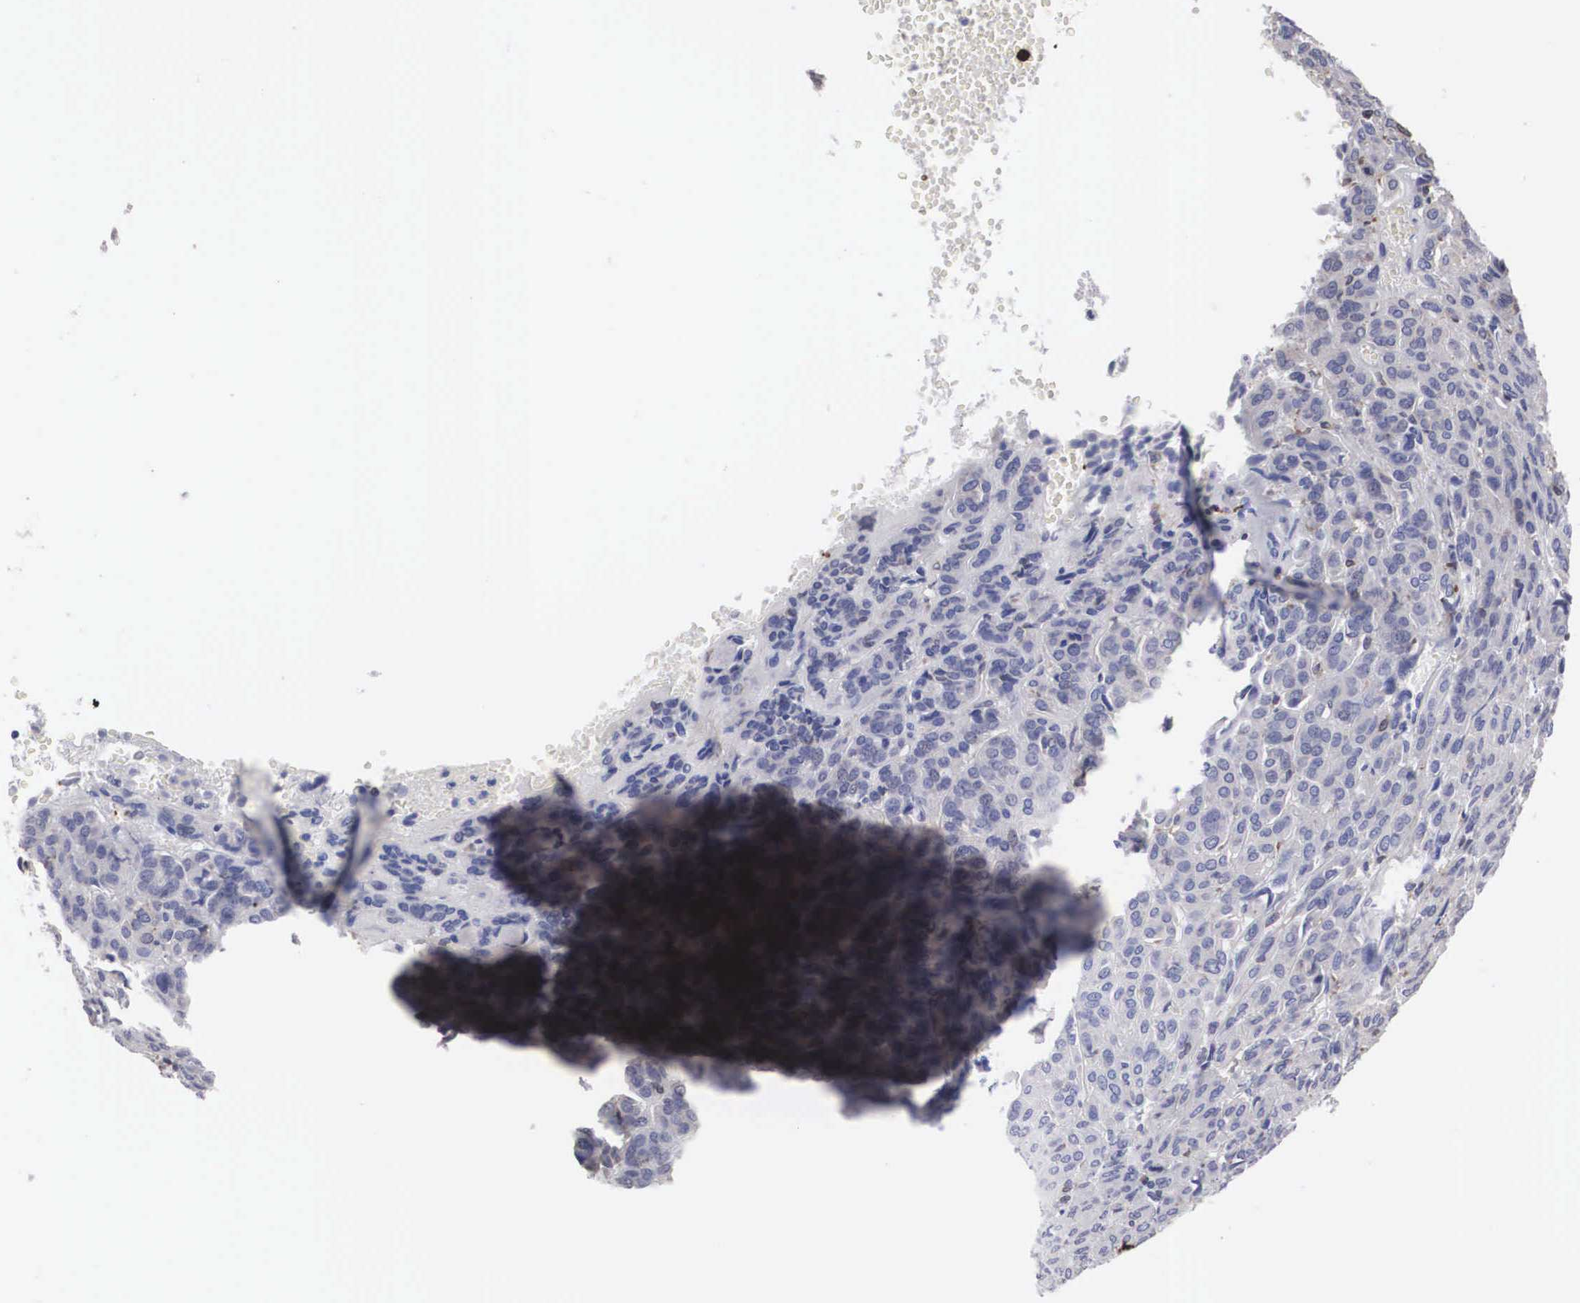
{"staining": {"intensity": "negative", "quantity": "none", "location": "none"}, "tissue": "thyroid cancer", "cell_type": "Tumor cells", "image_type": "cancer", "snomed": [{"axis": "morphology", "description": "Follicular adenoma carcinoma, NOS"}, {"axis": "topography", "description": "Thyroid gland"}], "caption": "Immunohistochemical staining of human thyroid cancer exhibits no significant positivity in tumor cells.", "gene": "HMOX1", "patient": {"sex": "female", "age": 71}}